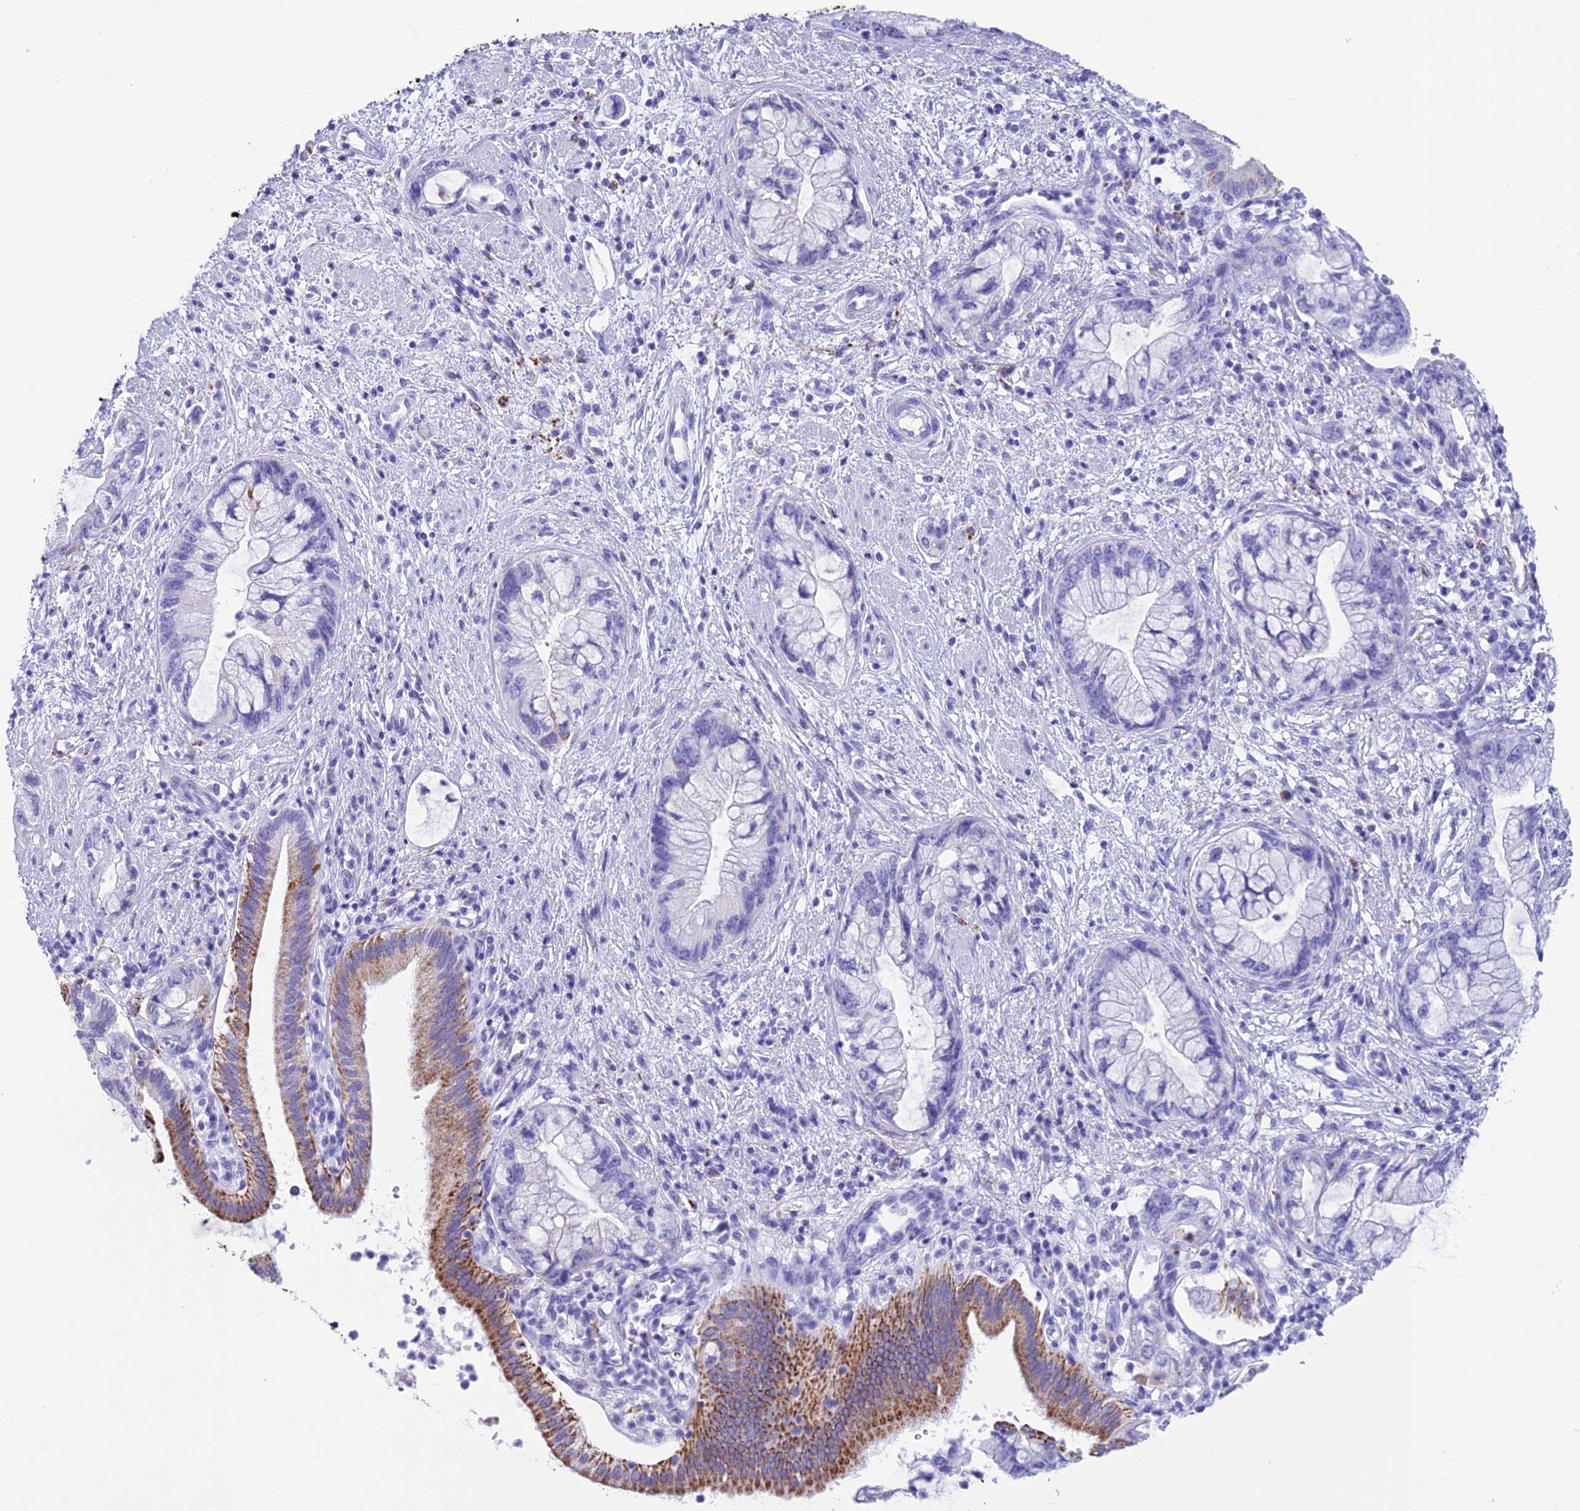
{"staining": {"intensity": "moderate", "quantity": "<25%", "location": "cytoplasmic/membranous"}, "tissue": "pancreatic cancer", "cell_type": "Tumor cells", "image_type": "cancer", "snomed": [{"axis": "morphology", "description": "Adenocarcinoma, NOS"}, {"axis": "topography", "description": "Pancreas"}], "caption": "Protein analysis of pancreatic cancer tissue shows moderate cytoplasmic/membranous staining in about <25% of tumor cells.", "gene": "TRAM1L1", "patient": {"sex": "female", "age": 73}}